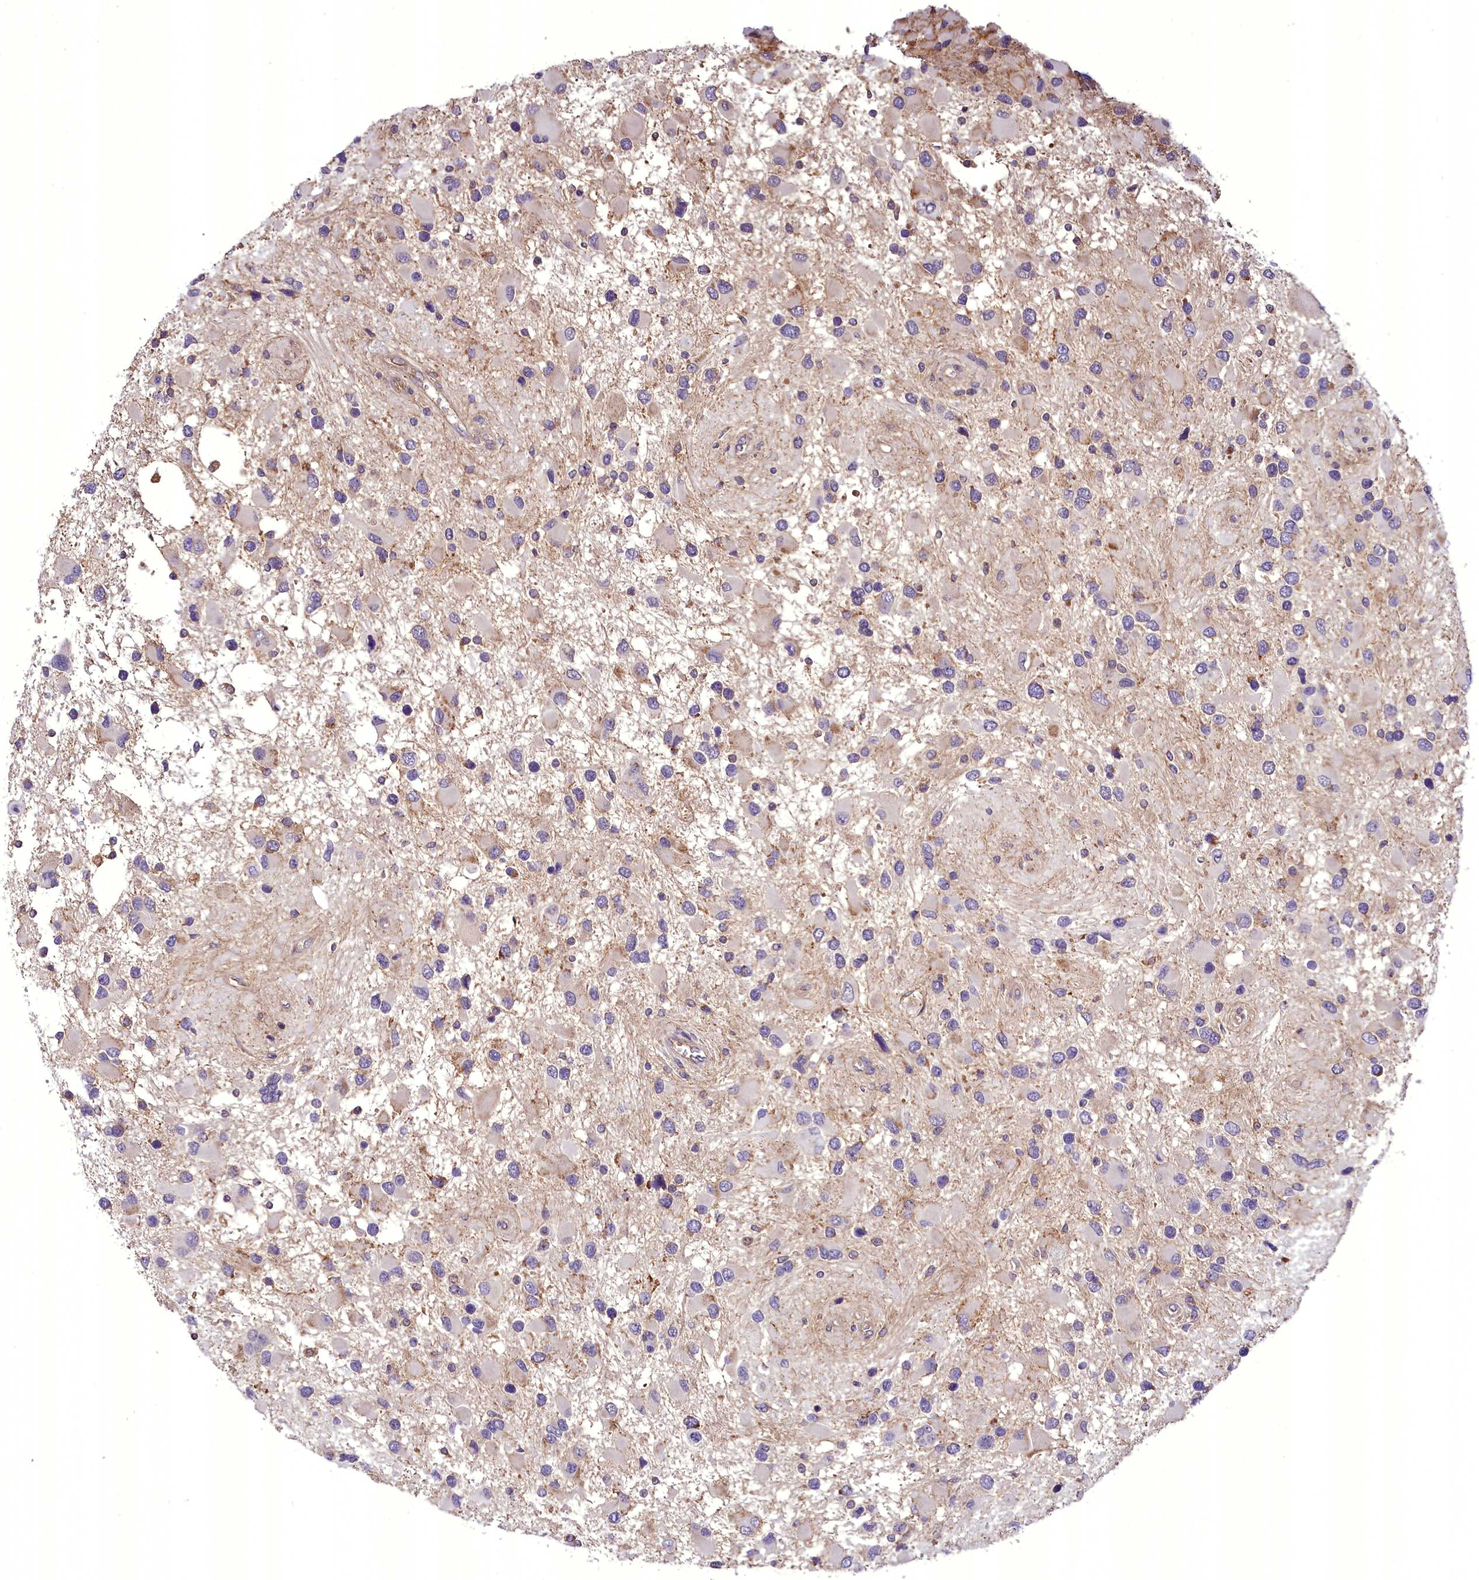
{"staining": {"intensity": "negative", "quantity": "none", "location": "none"}, "tissue": "glioma", "cell_type": "Tumor cells", "image_type": "cancer", "snomed": [{"axis": "morphology", "description": "Glioma, malignant, High grade"}, {"axis": "topography", "description": "Brain"}], "caption": "High power microscopy photomicrograph of an immunohistochemistry (IHC) image of malignant high-grade glioma, revealing no significant expression in tumor cells. (DAB (3,3'-diaminobenzidine) immunohistochemistry visualized using brightfield microscopy, high magnification).", "gene": "DNAJB9", "patient": {"sex": "male", "age": 53}}